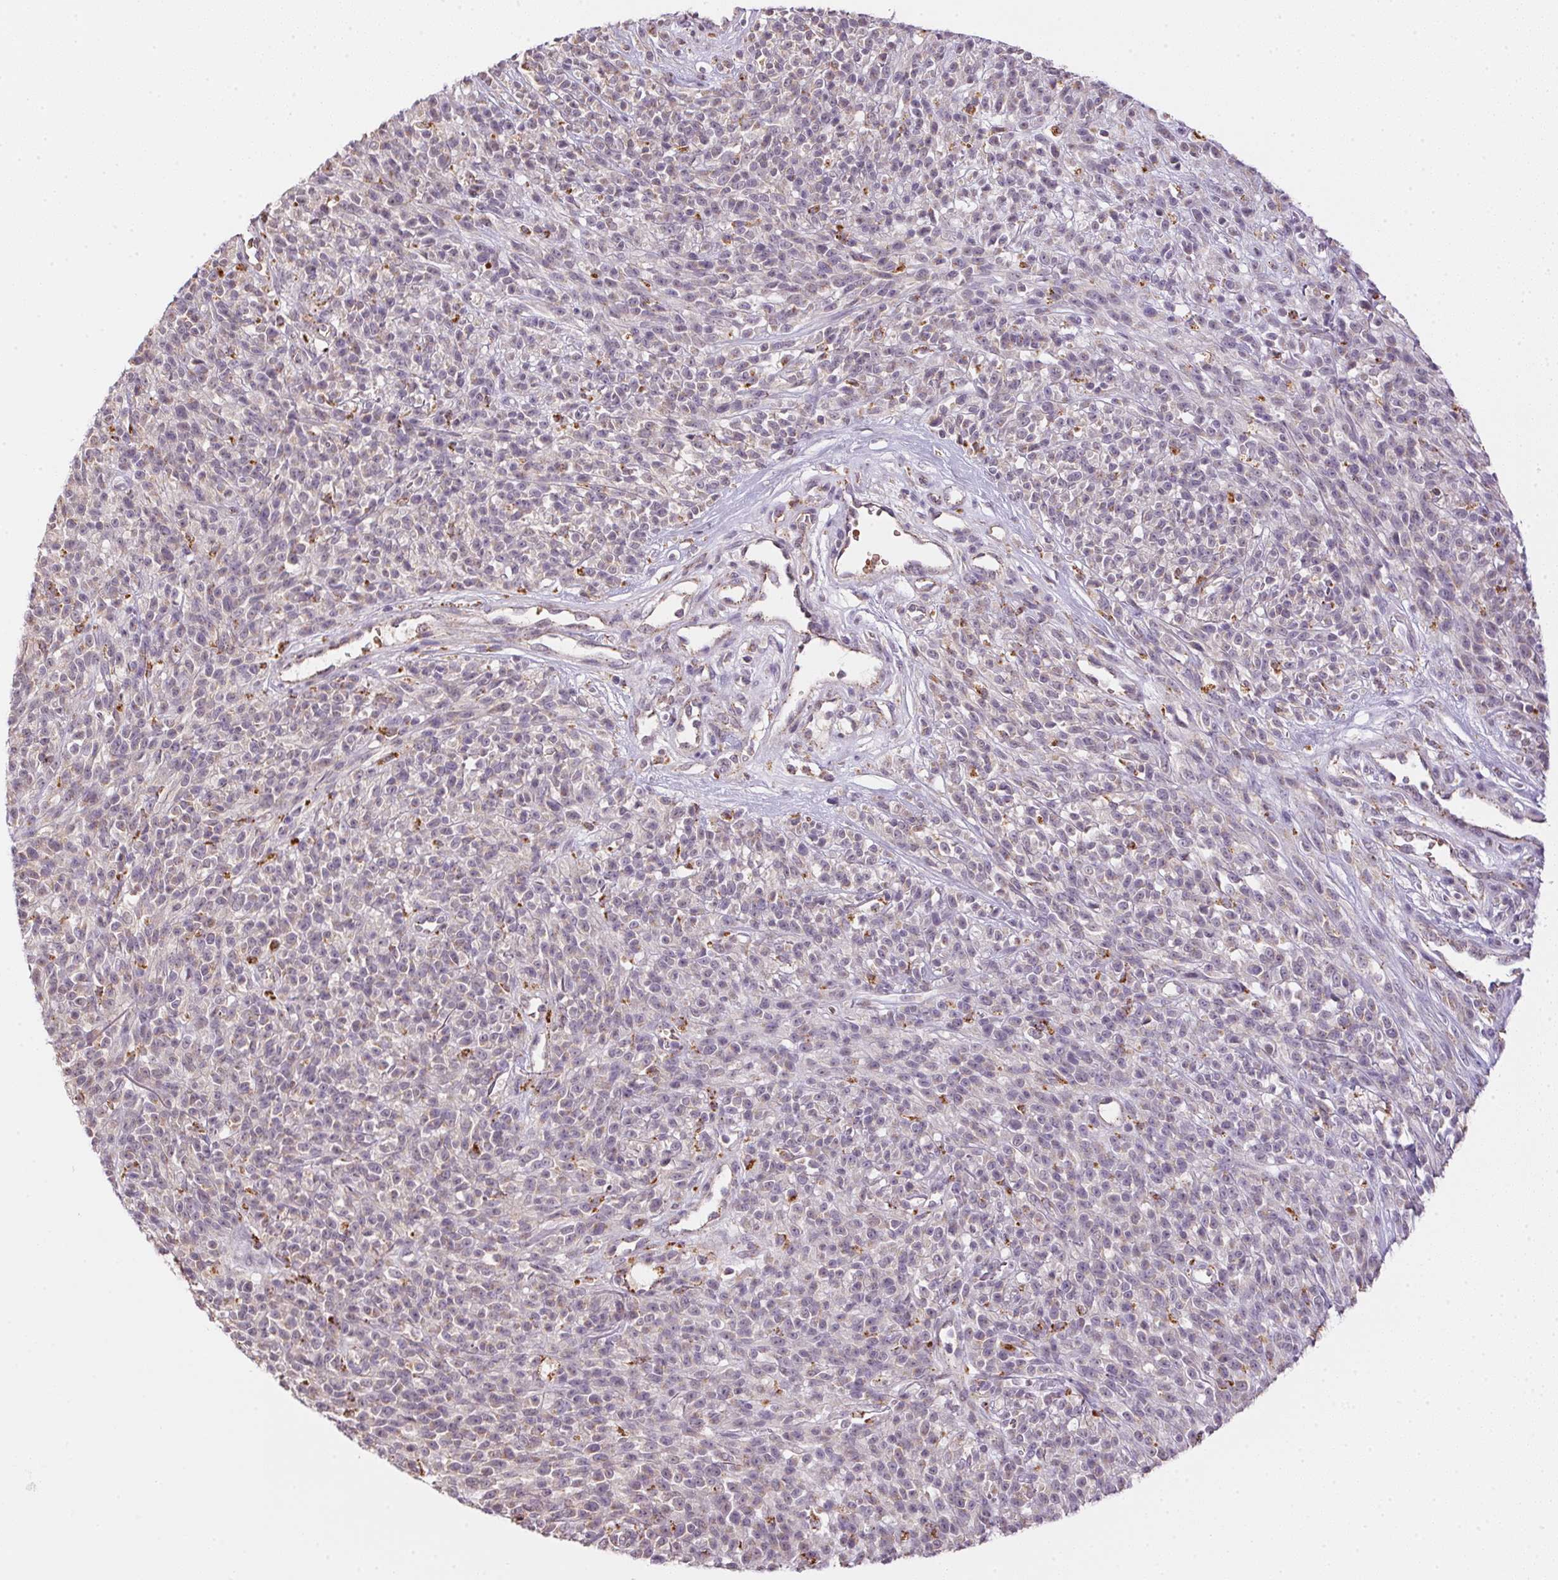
{"staining": {"intensity": "negative", "quantity": "none", "location": "none"}, "tissue": "melanoma", "cell_type": "Tumor cells", "image_type": "cancer", "snomed": [{"axis": "morphology", "description": "Malignant melanoma, NOS"}, {"axis": "topography", "description": "Skin"}, {"axis": "topography", "description": "Skin of trunk"}], "caption": "An image of human malignant melanoma is negative for staining in tumor cells. The staining is performed using DAB (3,3'-diaminobenzidine) brown chromogen with nuclei counter-stained in using hematoxylin.", "gene": "METTL13", "patient": {"sex": "male", "age": 74}}